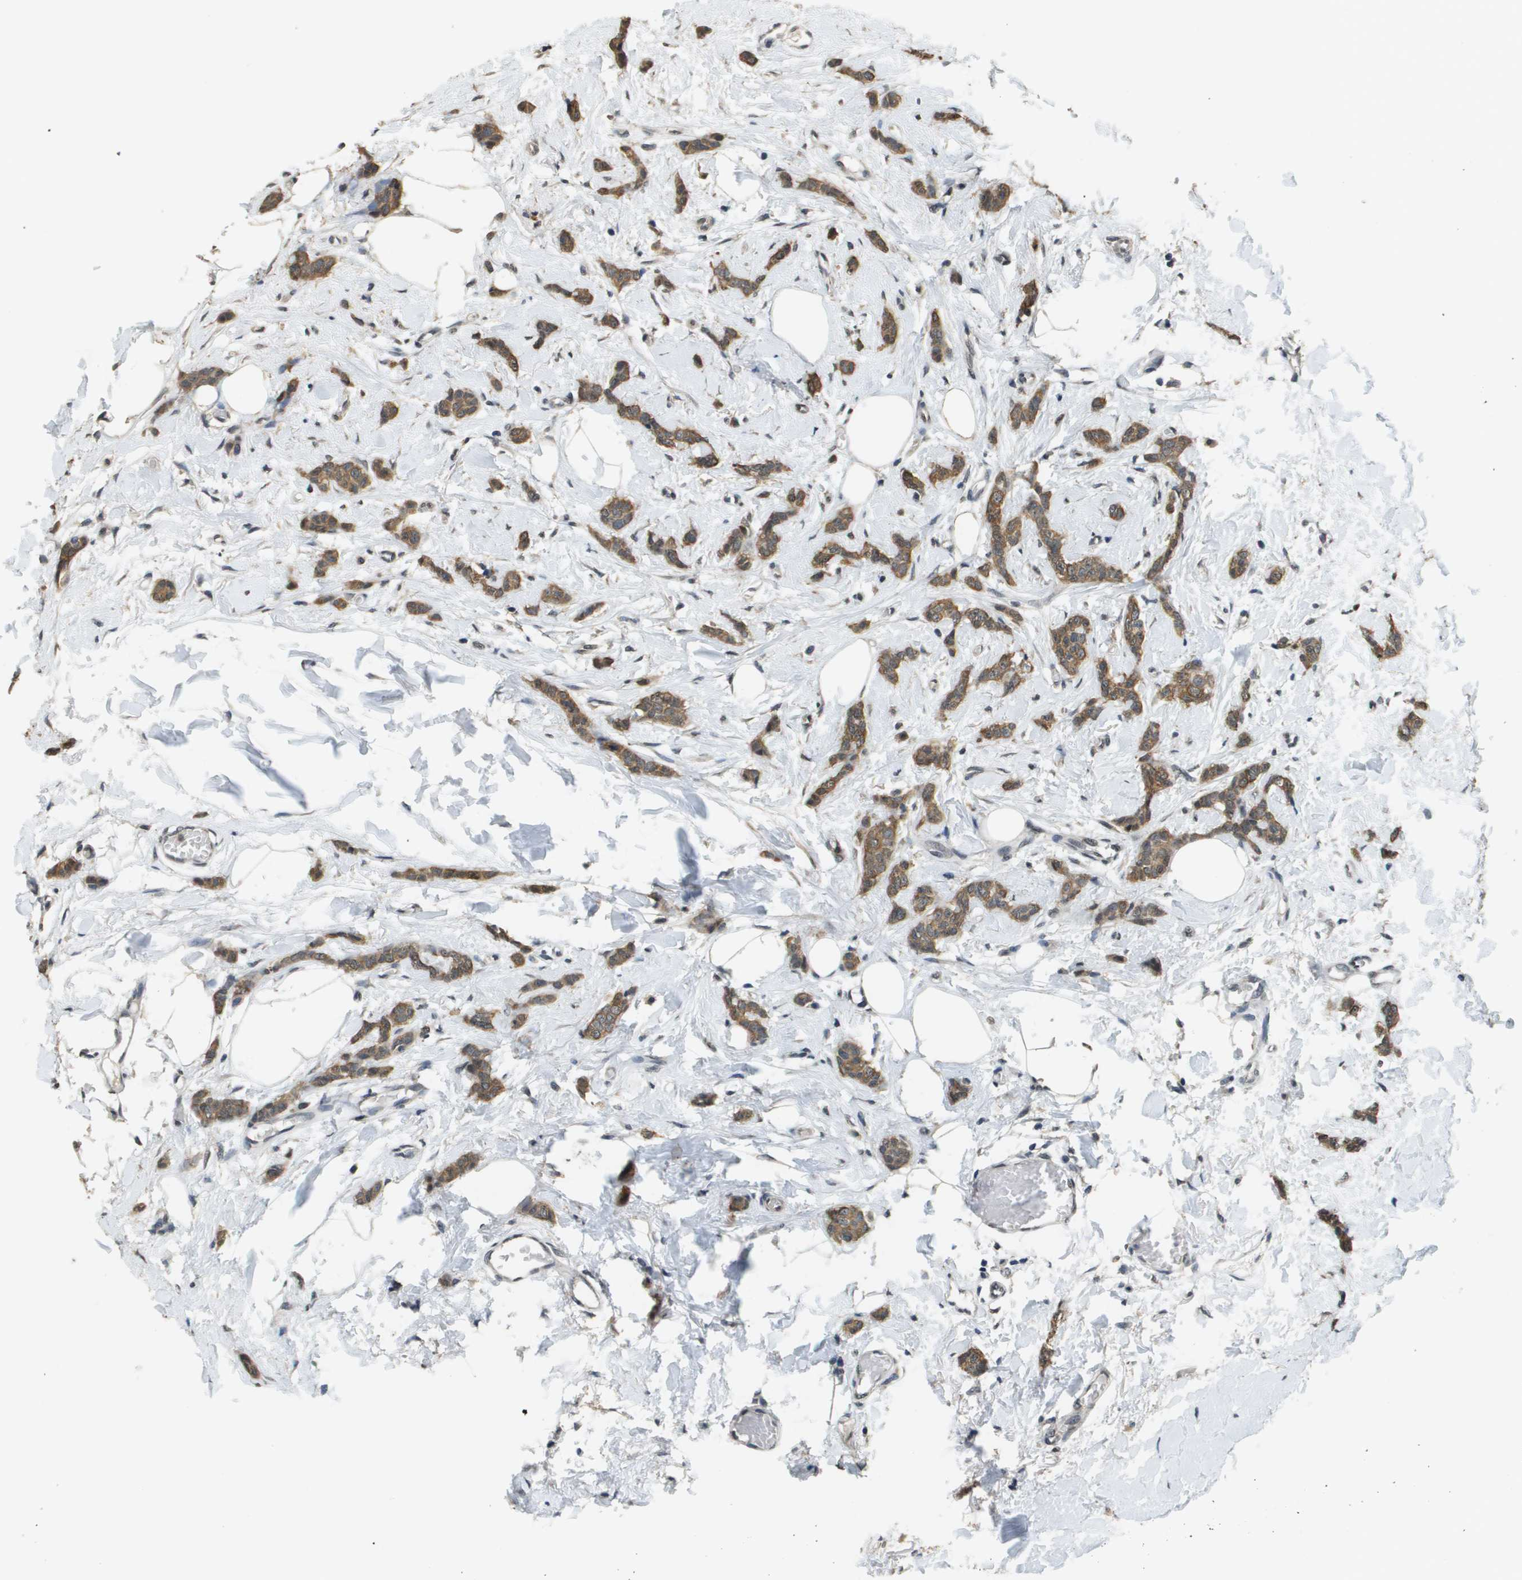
{"staining": {"intensity": "moderate", "quantity": ">75%", "location": "cytoplasmic/membranous"}, "tissue": "breast cancer", "cell_type": "Tumor cells", "image_type": "cancer", "snomed": [{"axis": "morphology", "description": "Lobular carcinoma"}, {"axis": "topography", "description": "Skin"}, {"axis": "topography", "description": "Breast"}], "caption": "A medium amount of moderate cytoplasmic/membranous expression is present in about >75% of tumor cells in breast cancer (lobular carcinoma) tissue.", "gene": "FANCC", "patient": {"sex": "female", "age": 46}}